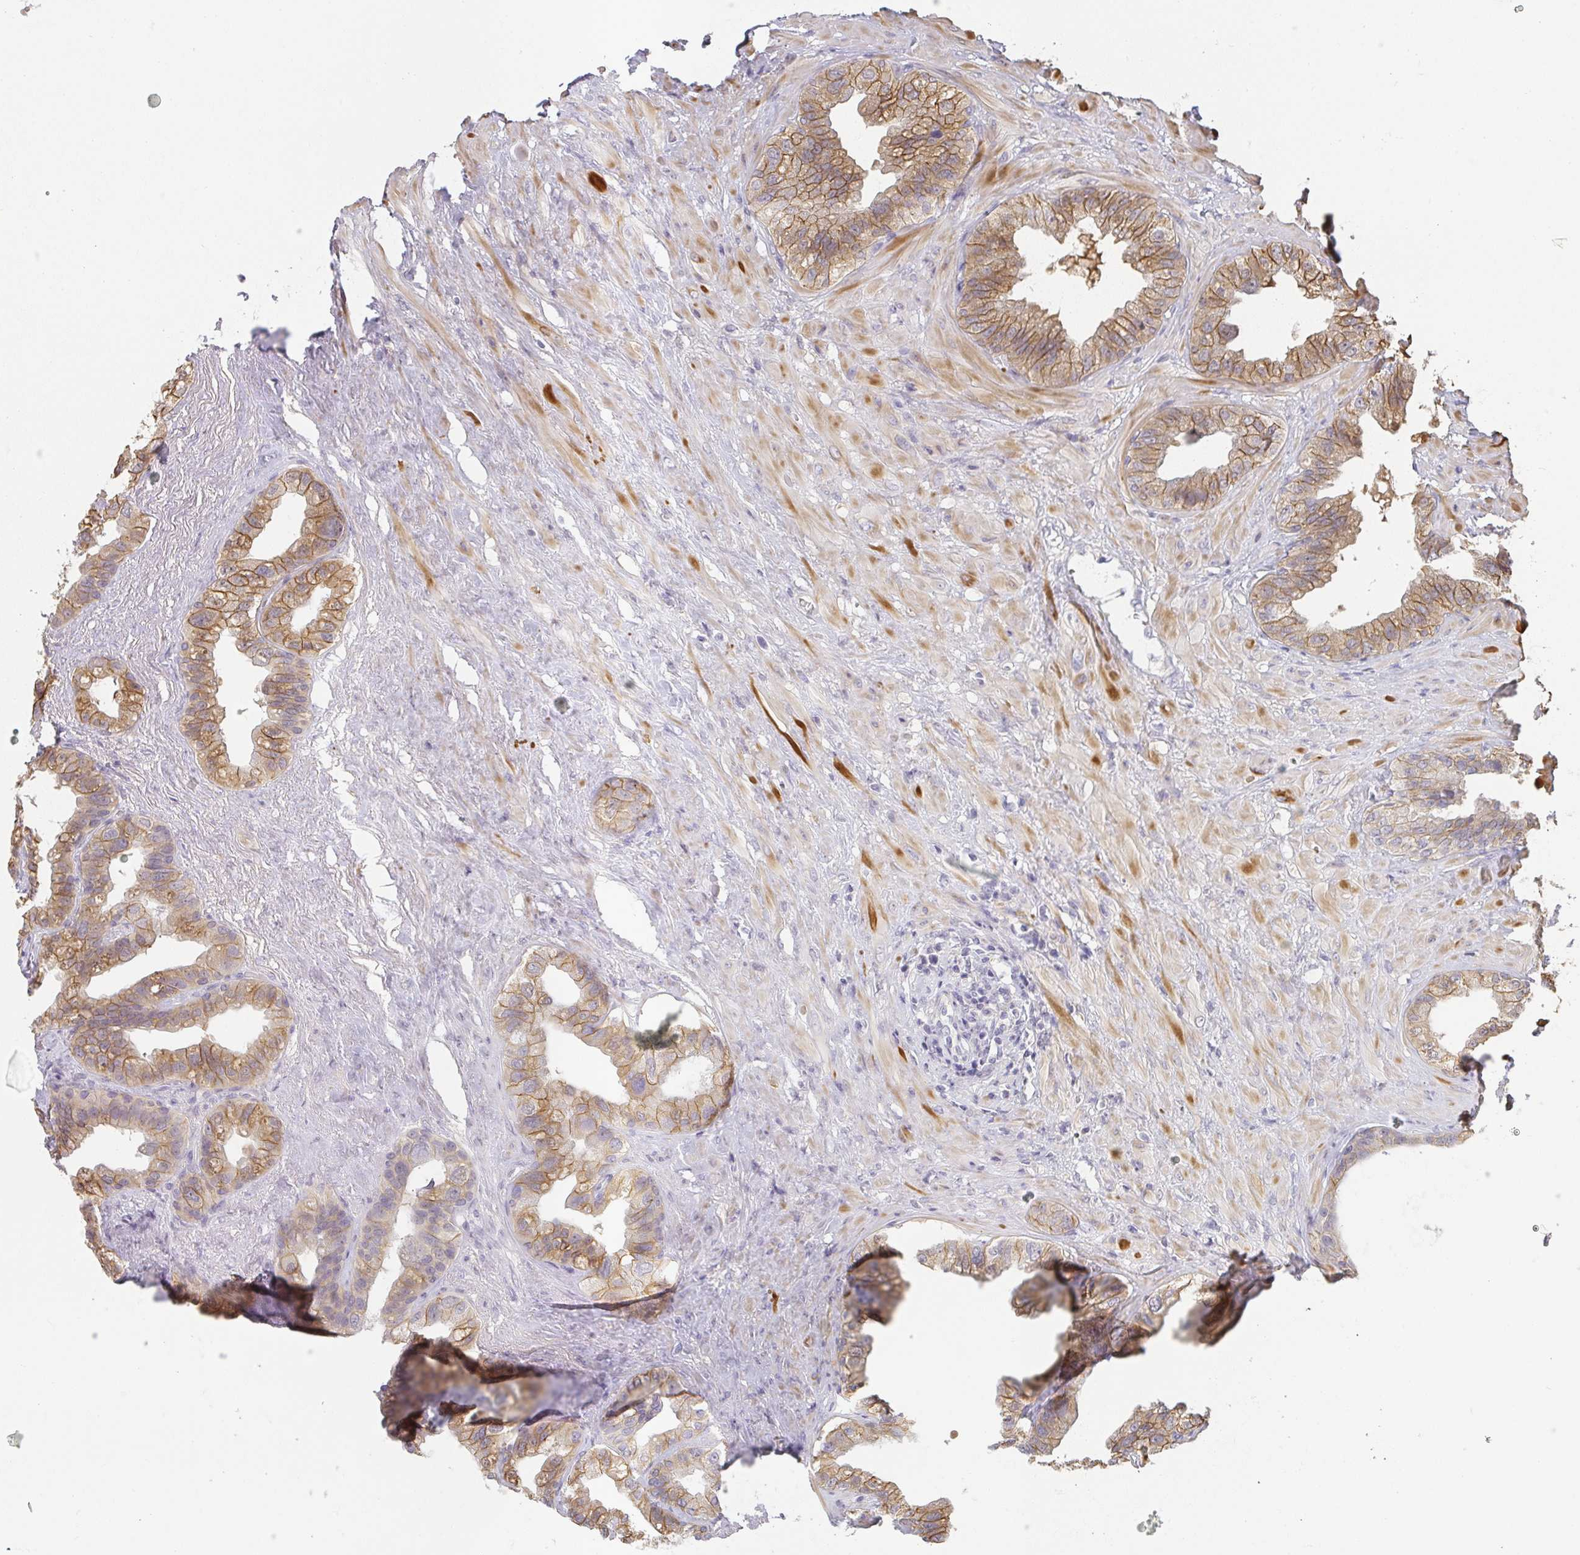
{"staining": {"intensity": "moderate", "quantity": ">75%", "location": "cytoplasmic/membranous"}, "tissue": "seminal vesicle", "cell_type": "Glandular cells", "image_type": "normal", "snomed": [{"axis": "morphology", "description": "Normal tissue, NOS"}, {"axis": "topography", "description": "Seminal veicle"}, {"axis": "topography", "description": "Peripheral nerve tissue"}], "caption": "An image showing moderate cytoplasmic/membranous staining in about >75% of glandular cells in benign seminal vesicle, as visualized by brown immunohistochemical staining.", "gene": "SLC35B3", "patient": {"sex": "male", "age": 76}}